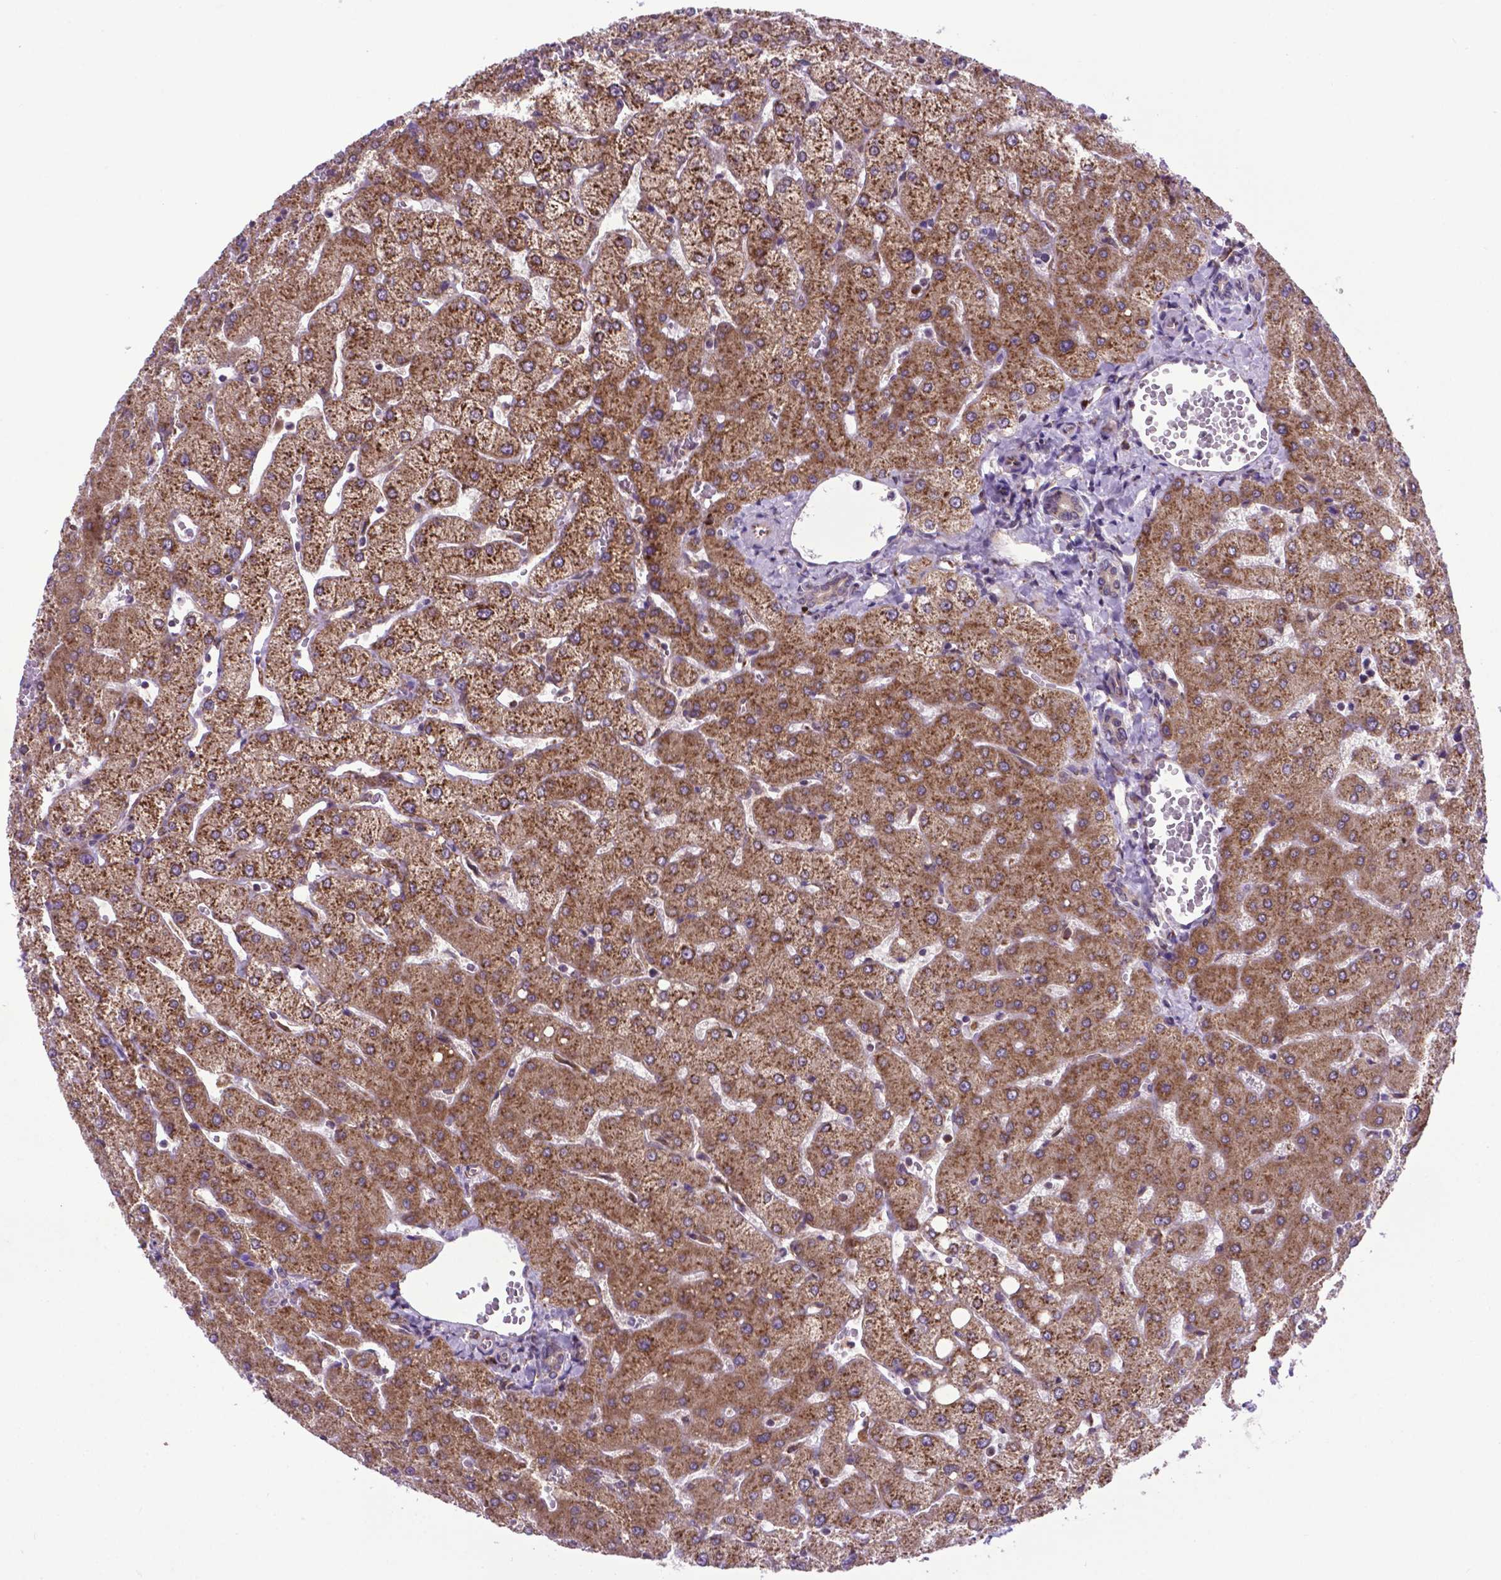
{"staining": {"intensity": "weak", "quantity": ">75%", "location": "cytoplasmic/membranous"}, "tissue": "liver", "cell_type": "Cholangiocytes", "image_type": "normal", "snomed": [{"axis": "morphology", "description": "Normal tissue, NOS"}, {"axis": "topography", "description": "Liver"}], "caption": "This image displays immunohistochemistry (IHC) staining of unremarkable liver, with low weak cytoplasmic/membranous positivity in approximately >75% of cholangiocytes.", "gene": "ENSG00000269590", "patient": {"sex": "female", "age": 54}}